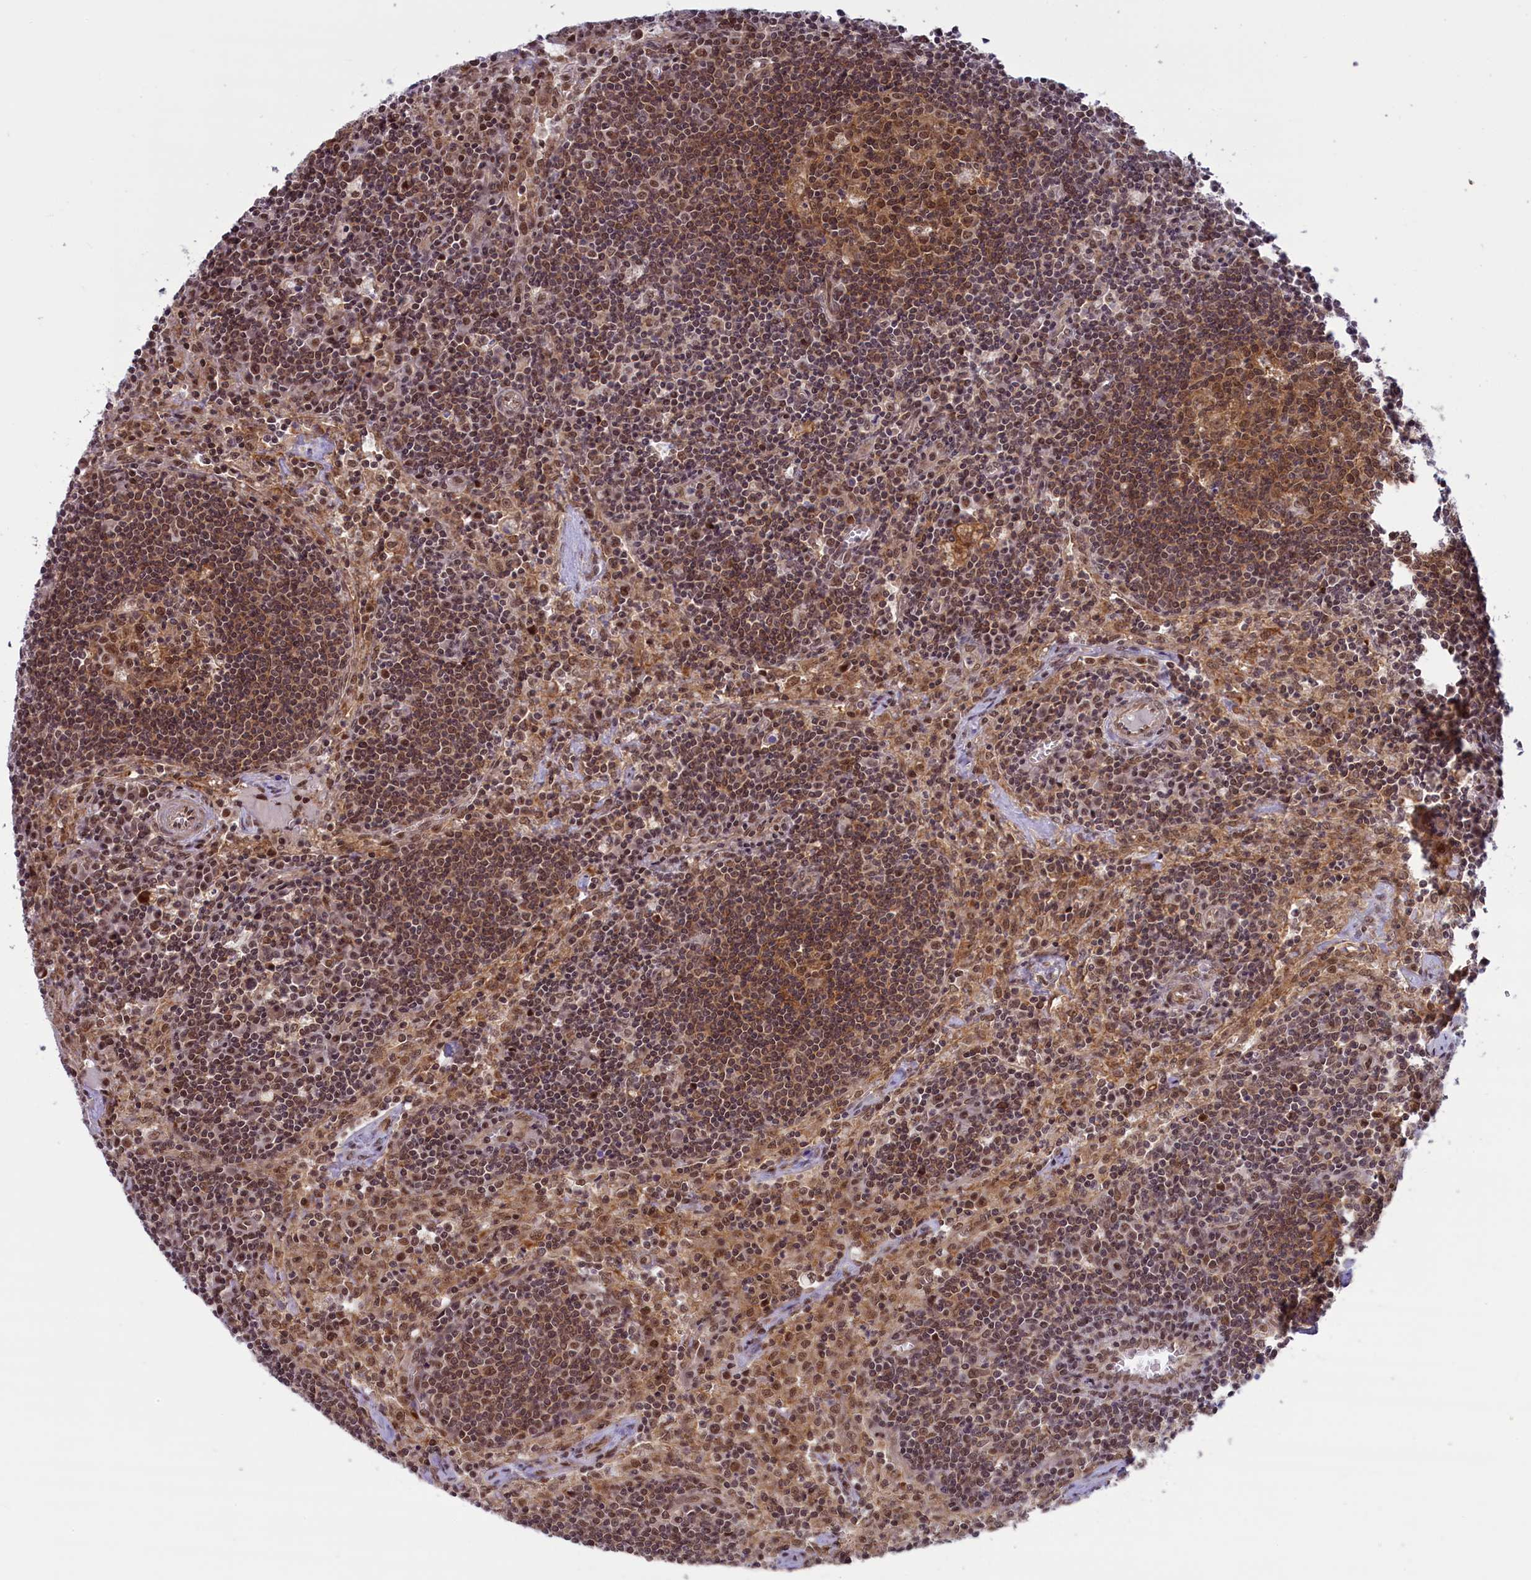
{"staining": {"intensity": "moderate", "quantity": ">75%", "location": "cytoplasmic/membranous,nuclear"}, "tissue": "lymph node", "cell_type": "Germinal center cells", "image_type": "normal", "snomed": [{"axis": "morphology", "description": "Normal tissue, NOS"}, {"axis": "topography", "description": "Lymph node"}], "caption": "Immunohistochemical staining of benign lymph node reveals >75% levels of moderate cytoplasmic/membranous,nuclear protein positivity in about >75% of germinal center cells. (DAB (3,3'-diaminobenzidine) IHC with brightfield microscopy, high magnification).", "gene": "FCHO1", "patient": {"sex": "male", "age": 58}}